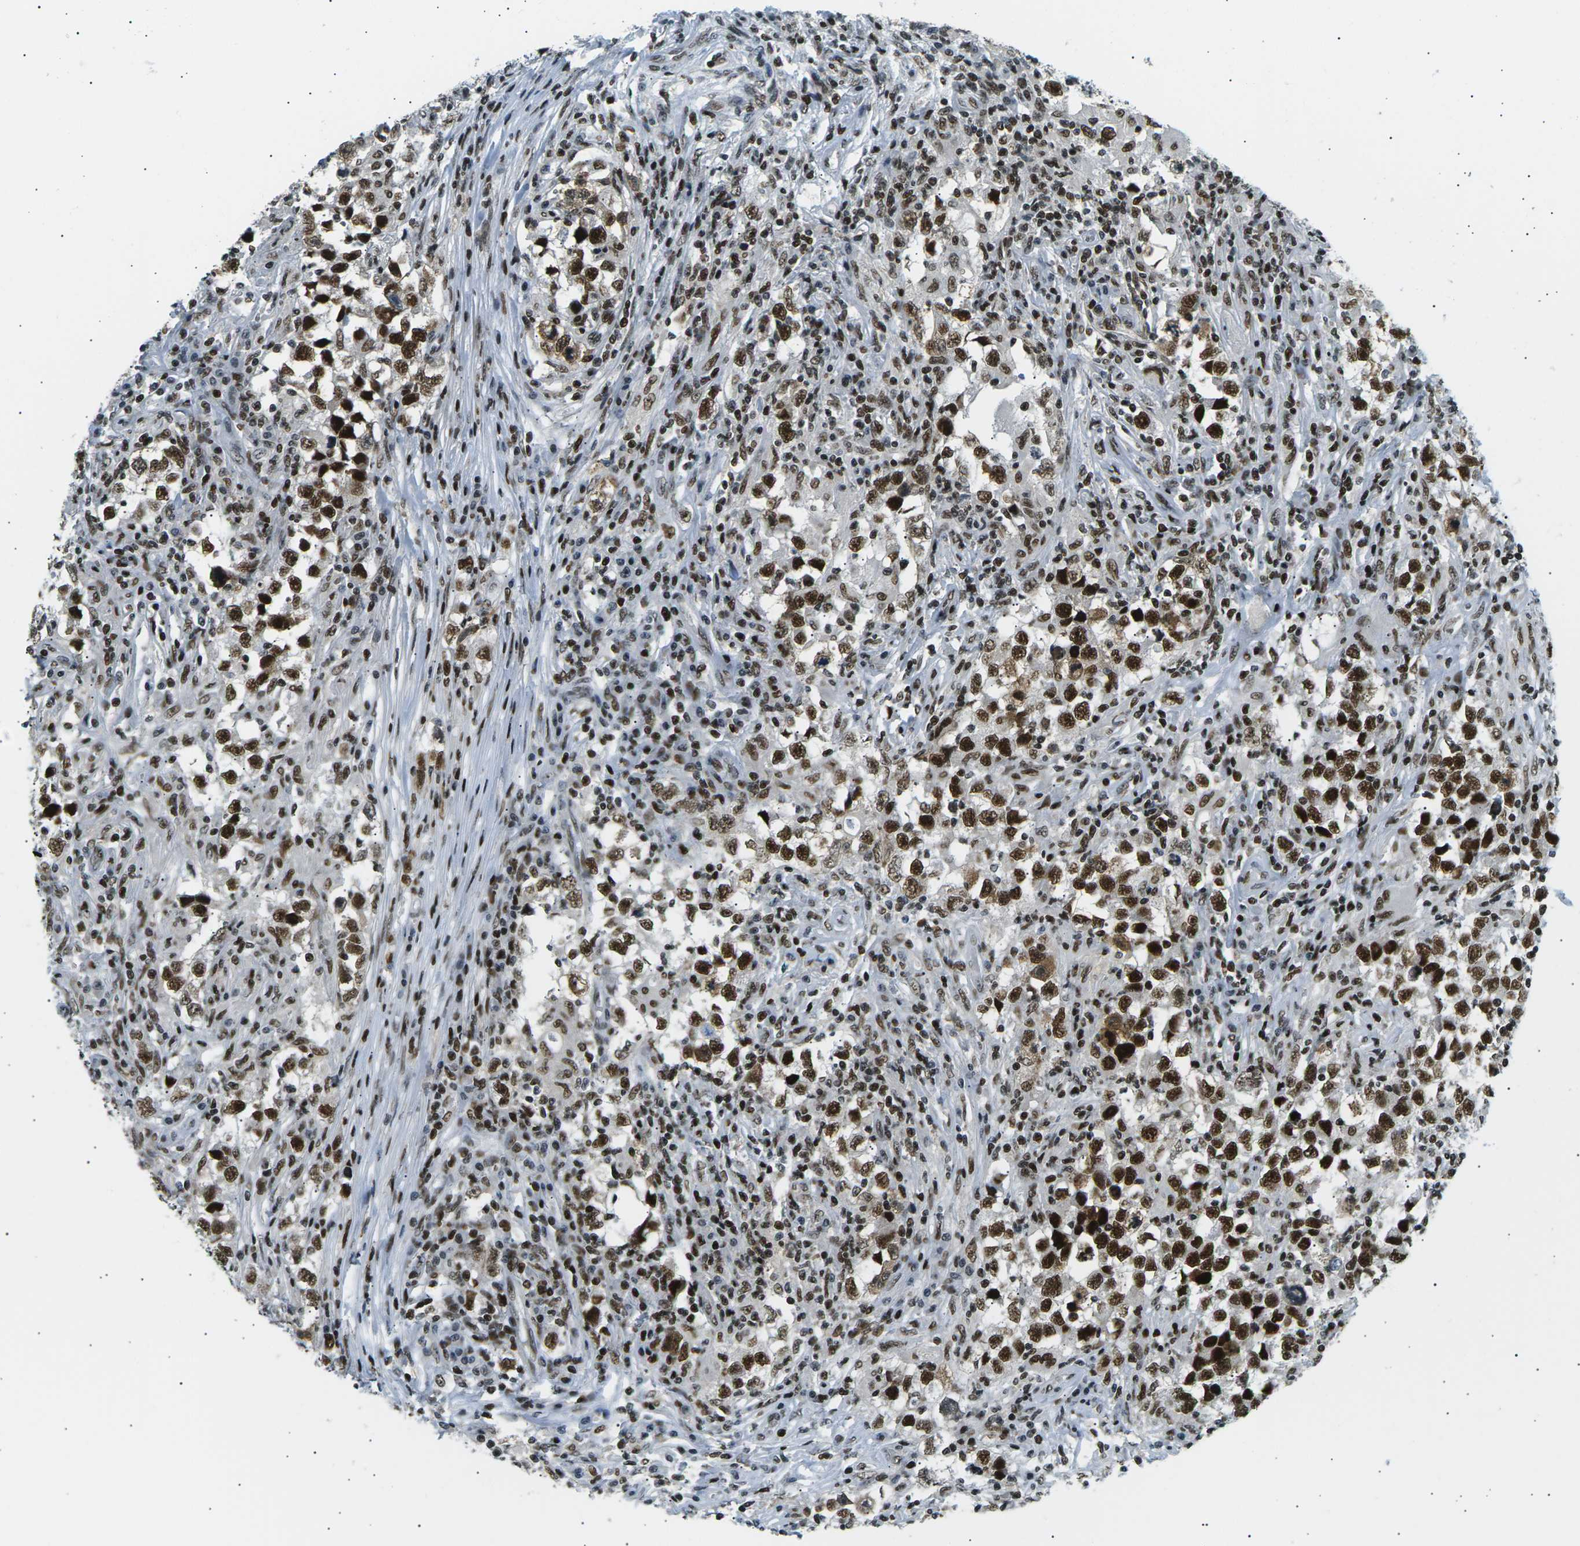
{"staining": {"intensity": "strong", "quantity": ">75%", "location": "nuclear"}, "tissue": "testis cancer", "cell_type": "Tumor cells", "image_type": "cancer", "snomed": [{"axis": "morphology", "description": "Carcinoma, Embryonal, NOS"}, {"axis": "topography", "description": "Testis"}], "caption": "A brown stain shows strong nuclear positivity of a protein in testis embryonal carcinoma tumor cells. (DAB (3,3'-diaminobenzidine) IHC, brown staining for protein, blue staining for nuclei).", "gene": "RPA2", "patient": {"sex": "male", "age": 21}}